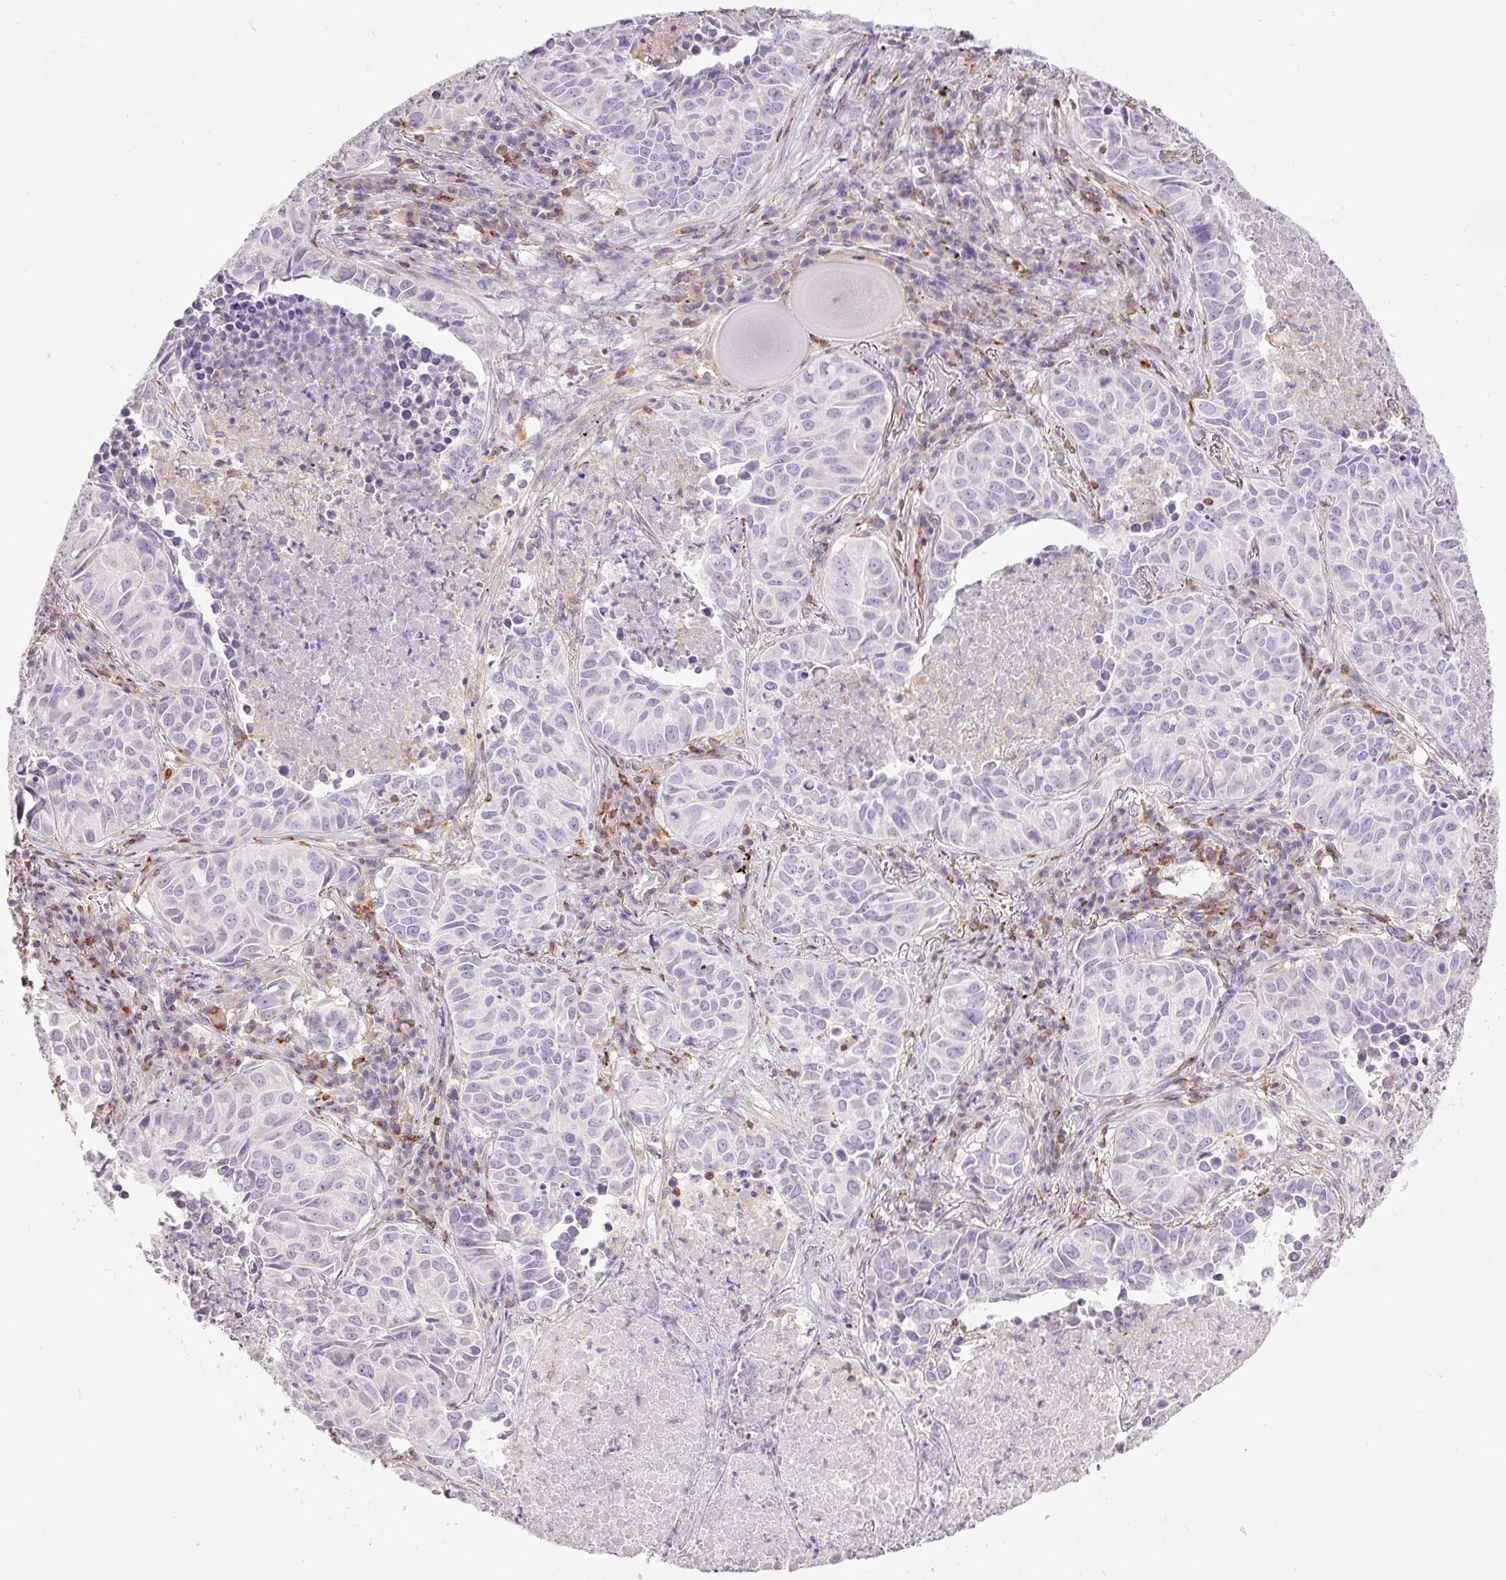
{"staining": {"intensity": "negative", "quantity": "none", "location": "none"}, "tissue": "lung cancer", "cell_type": "Tumor cells", "image_type": "cancer", "snomed": [{"axis": "morphology", "description": "Adenocarcinoma, NOS"}, {"axis": "topography", "description": "Lung"}], "caption": "The micrograph exhibits no staining of tumor cells in lung adenocarcinoma.", "gene": "DOK6", "patient": {"sex": "female", "age": 50}}